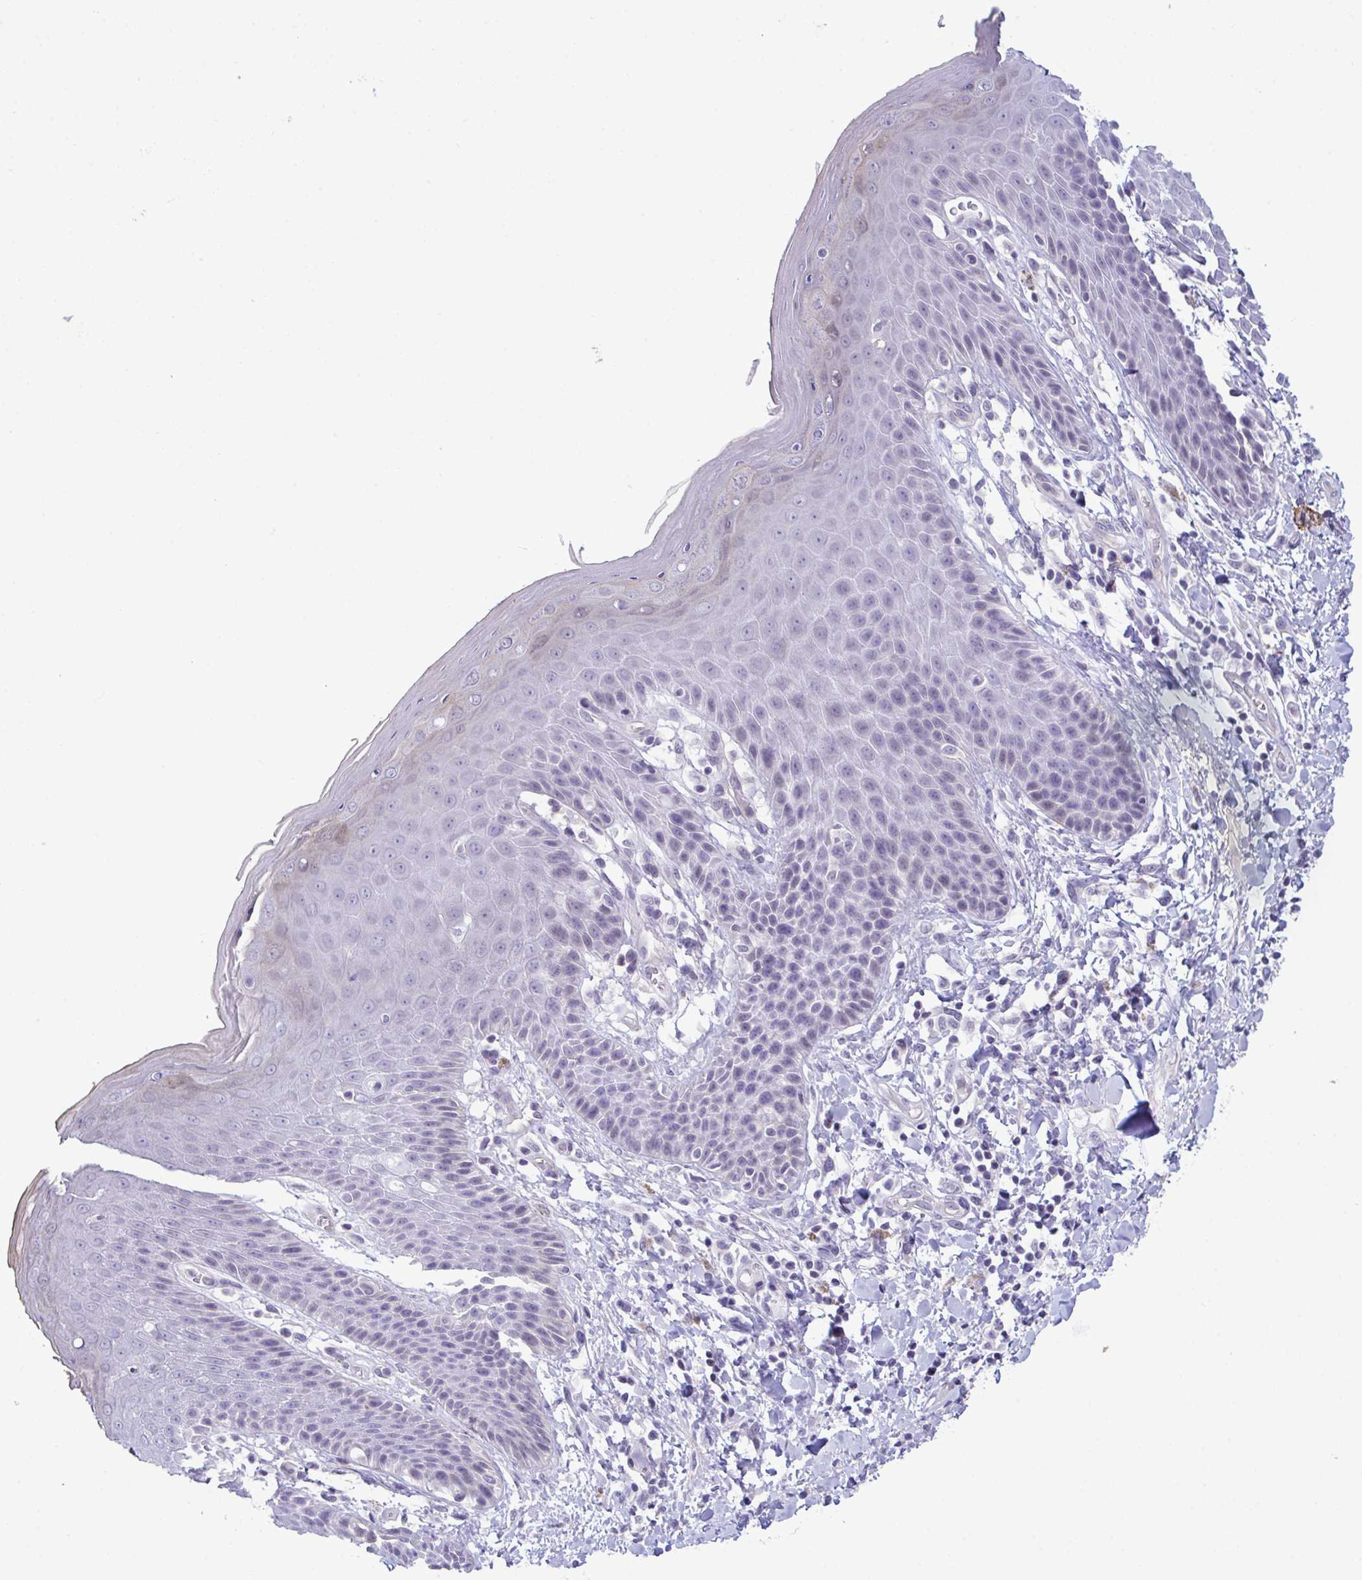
{"staining": {"intensity": "weak", "quantity": "<25%", "location": "cytoplasmic/membranous"}, "tissue": "skin", "cell_type": "Epidermal cells", "image_type": "normal", "snomed": [{"axis": "morphology", "description": "Normal tissue, NOS"}, {"axis": "topography", "description": "Anal"}, {"axis": "topography", "description": "Peripheral nerve tissue"}], "caption": "A high-resolution micrograph shows IHC staining of benign skin, which displays no significant staining in epidermal cells.", "gene": "ATP6V0D2", "patient": {"sex": "male", "age": 51}}